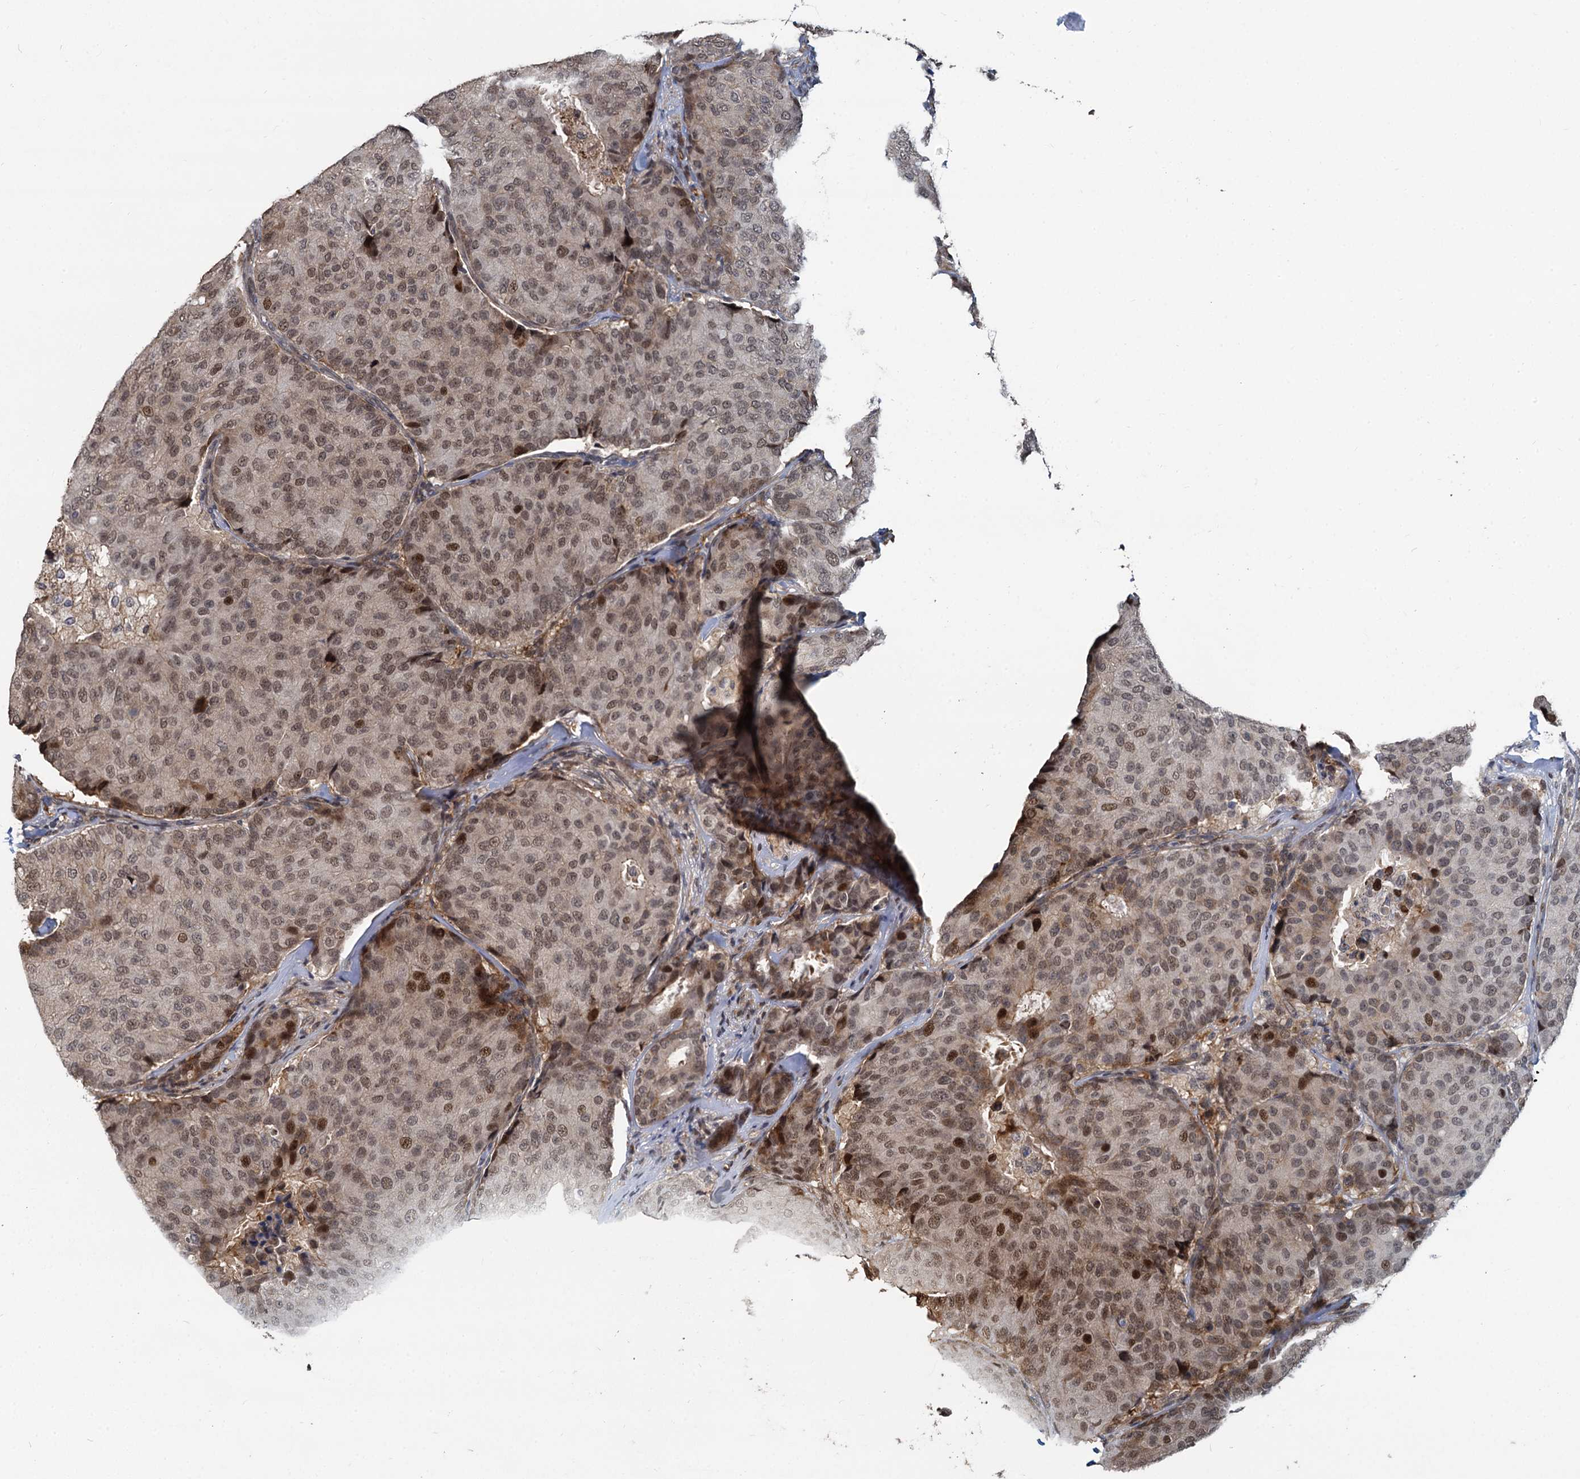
{"staining": {"intensity": "moderate", "quantity": ">75%", "location": "nuclear"}, "tissue": "breast cancer", "cell_type": "Tumor cells", "image_type": "cancer", "snomed": [{"axis": "morphology", "description": "Duct carcinoma"}, {"axis": "topography", "description": "Breast"}], "caption": "Breast cancer (infiltrating ductal carcinoma) was stained to show a protein in brown. There is medium levels of moderate nuclear positivity in approximately >75% of tumor cells. The staining is performed using DAB brown chromogen to label protein expression. The nuclei are counter-stained blue using hematoxylin.", "gene": "FANCI", "patient": {"sex": "female", "age": 75}}